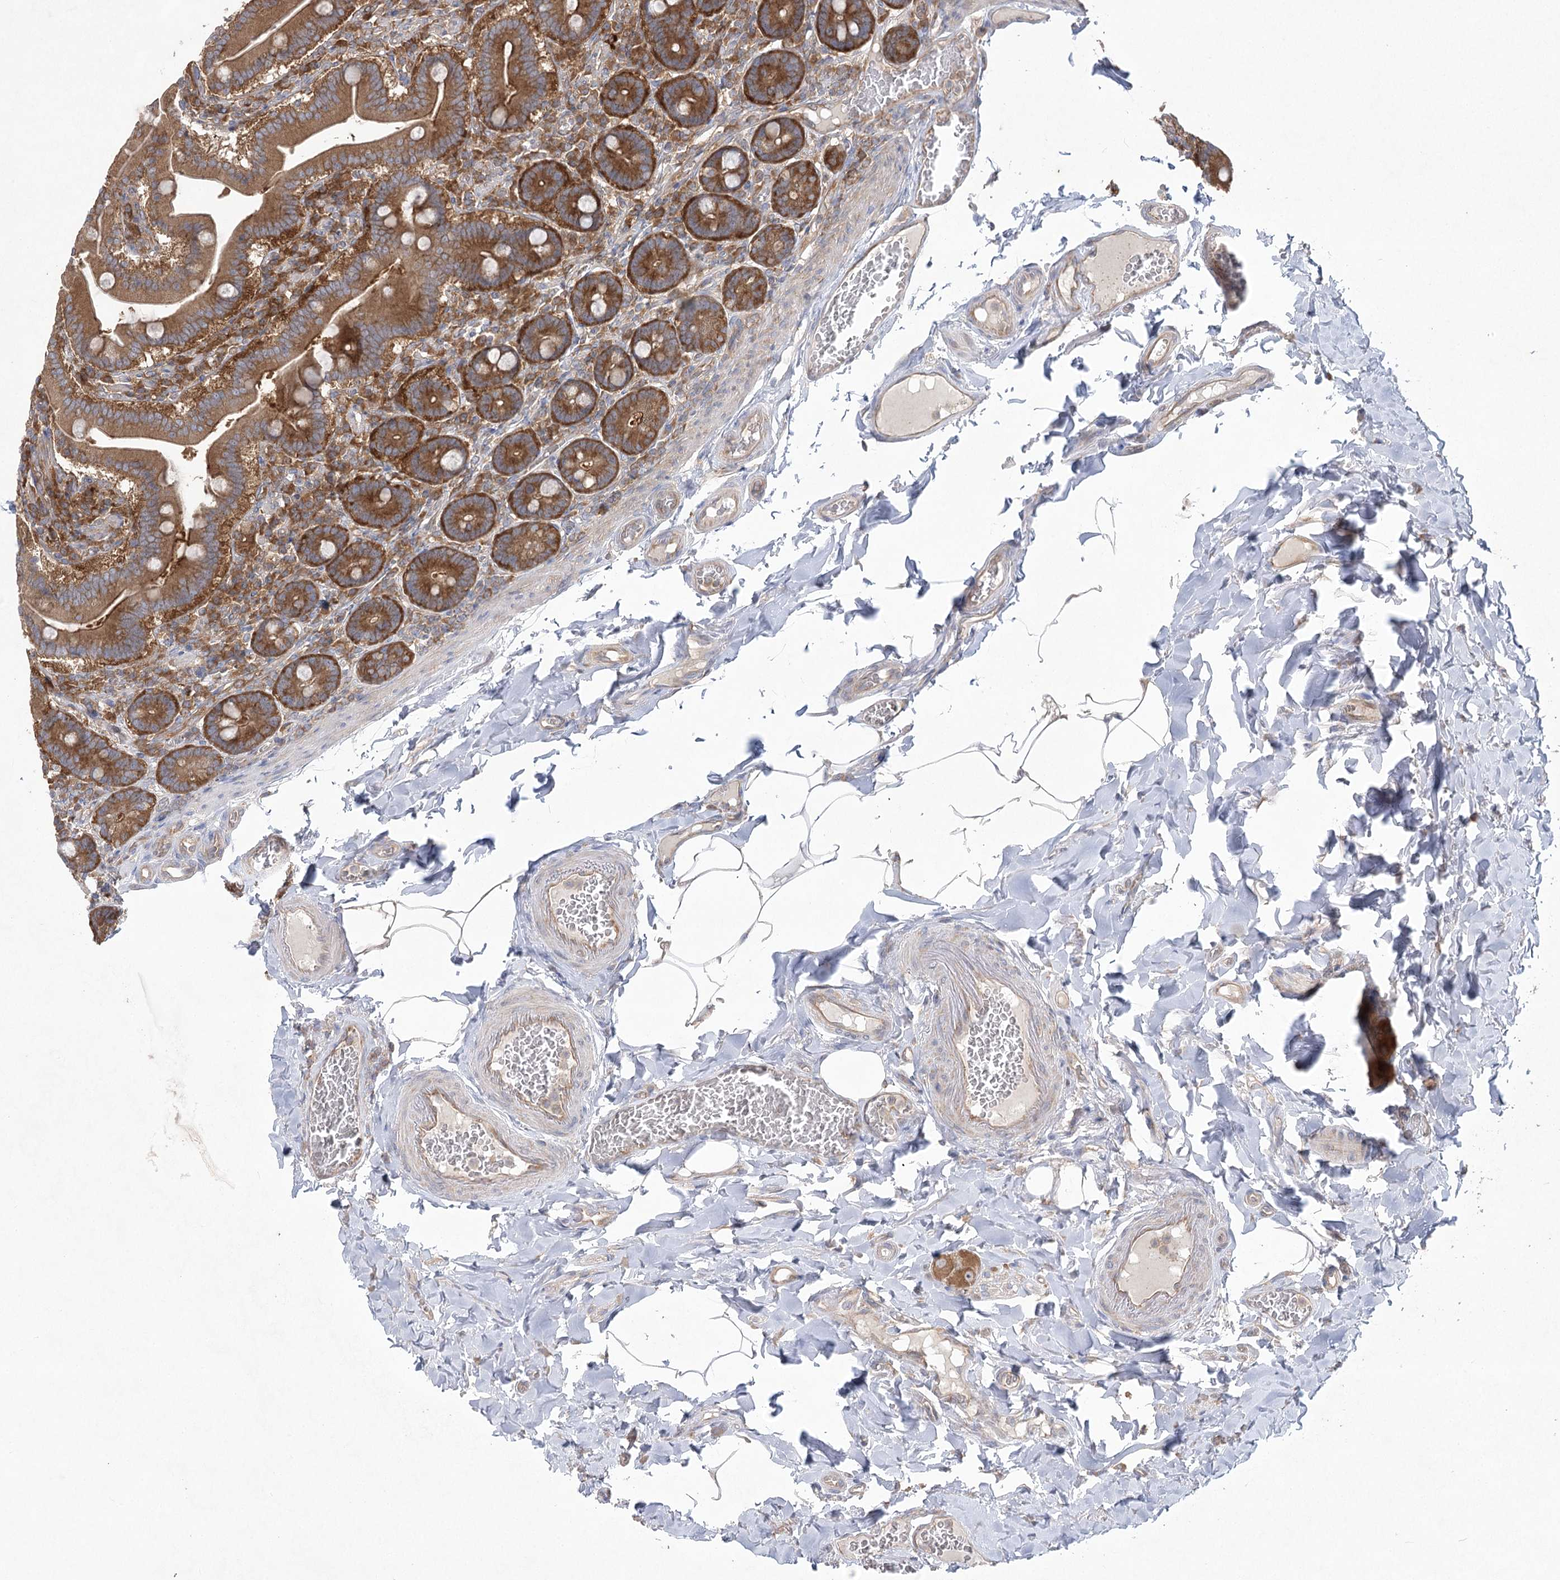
{"staining": {"intensity": "moderate", "quantity": ">75%", "location": "cytoplasmic/membranous"}, "tissue": "duodenum", "cell_type": "Glandular cells", "image_type": "normal", "snomed": [{"axis": "morphology", "description": "Normal tissue, NOS"}, {"axis": "topography", "description": "Duodenum"}], "caption": "Protein staining of unremarkable duodenum exhibits moderate cytoplasmic/membranous expression in about >75% of glandular cells.", "gene": "EIF3A", "patient": {"sex": "female", "age": 62}}